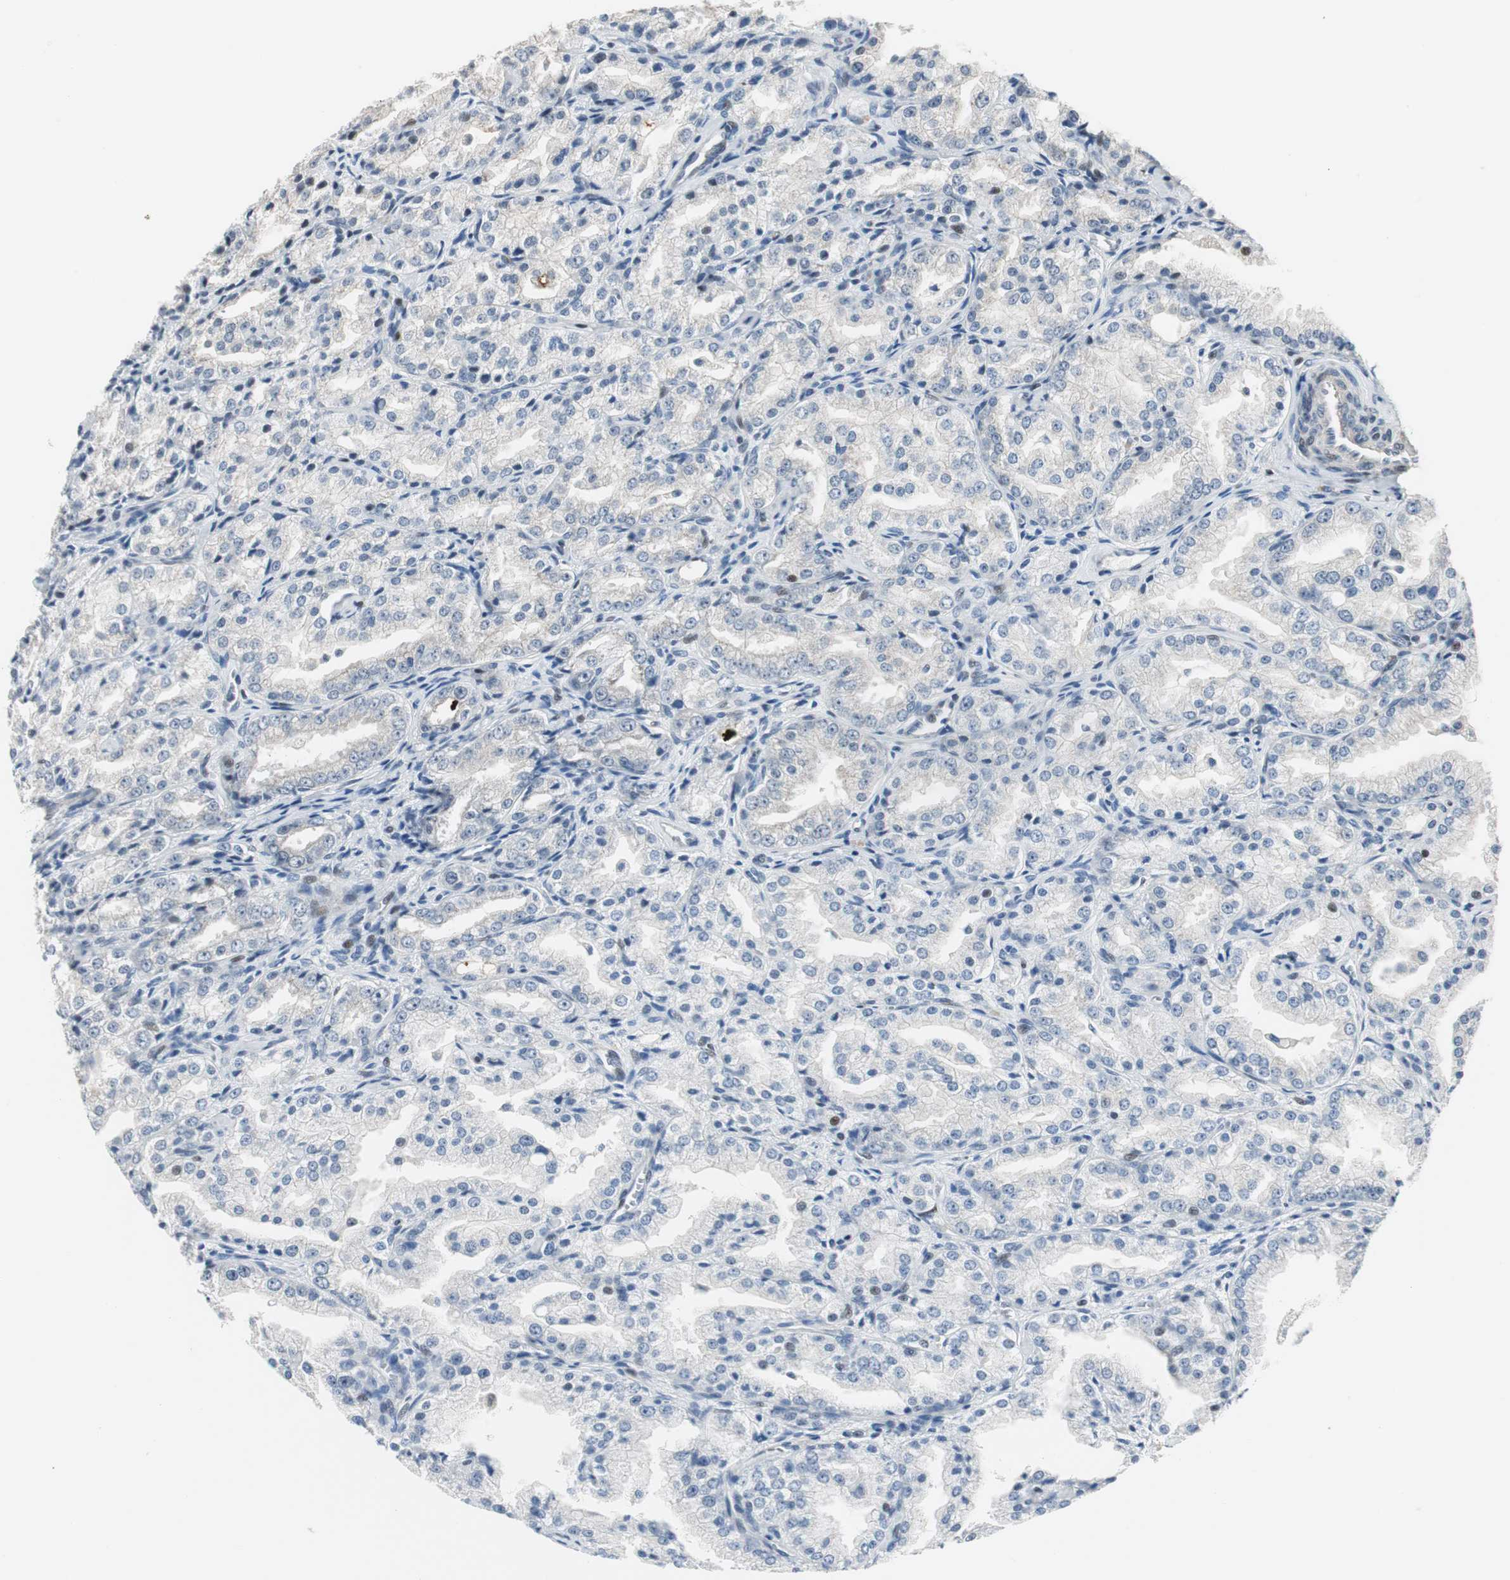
{"staining": {"intensity": "negative", "quantity": "none", "location": "none"}, "tissue": "prostate cancer", "cell_type": "Tumor cells", "image_type": "cancer", "snomed": [{"axis": "morphology", "description": "Adenocarcinoma, High grade"}, {"axis": "topography", "description": "Prostate"}], "caption": "An IHC photomicrograph of prostate cancer (high-grade adenocarcinoma) is shown. There is no staining in tumor cells of prostate cancer (high-grade adenocarcinoma).", "gene": "RAD1", "patient": {"sex": "male", "age": 61}}